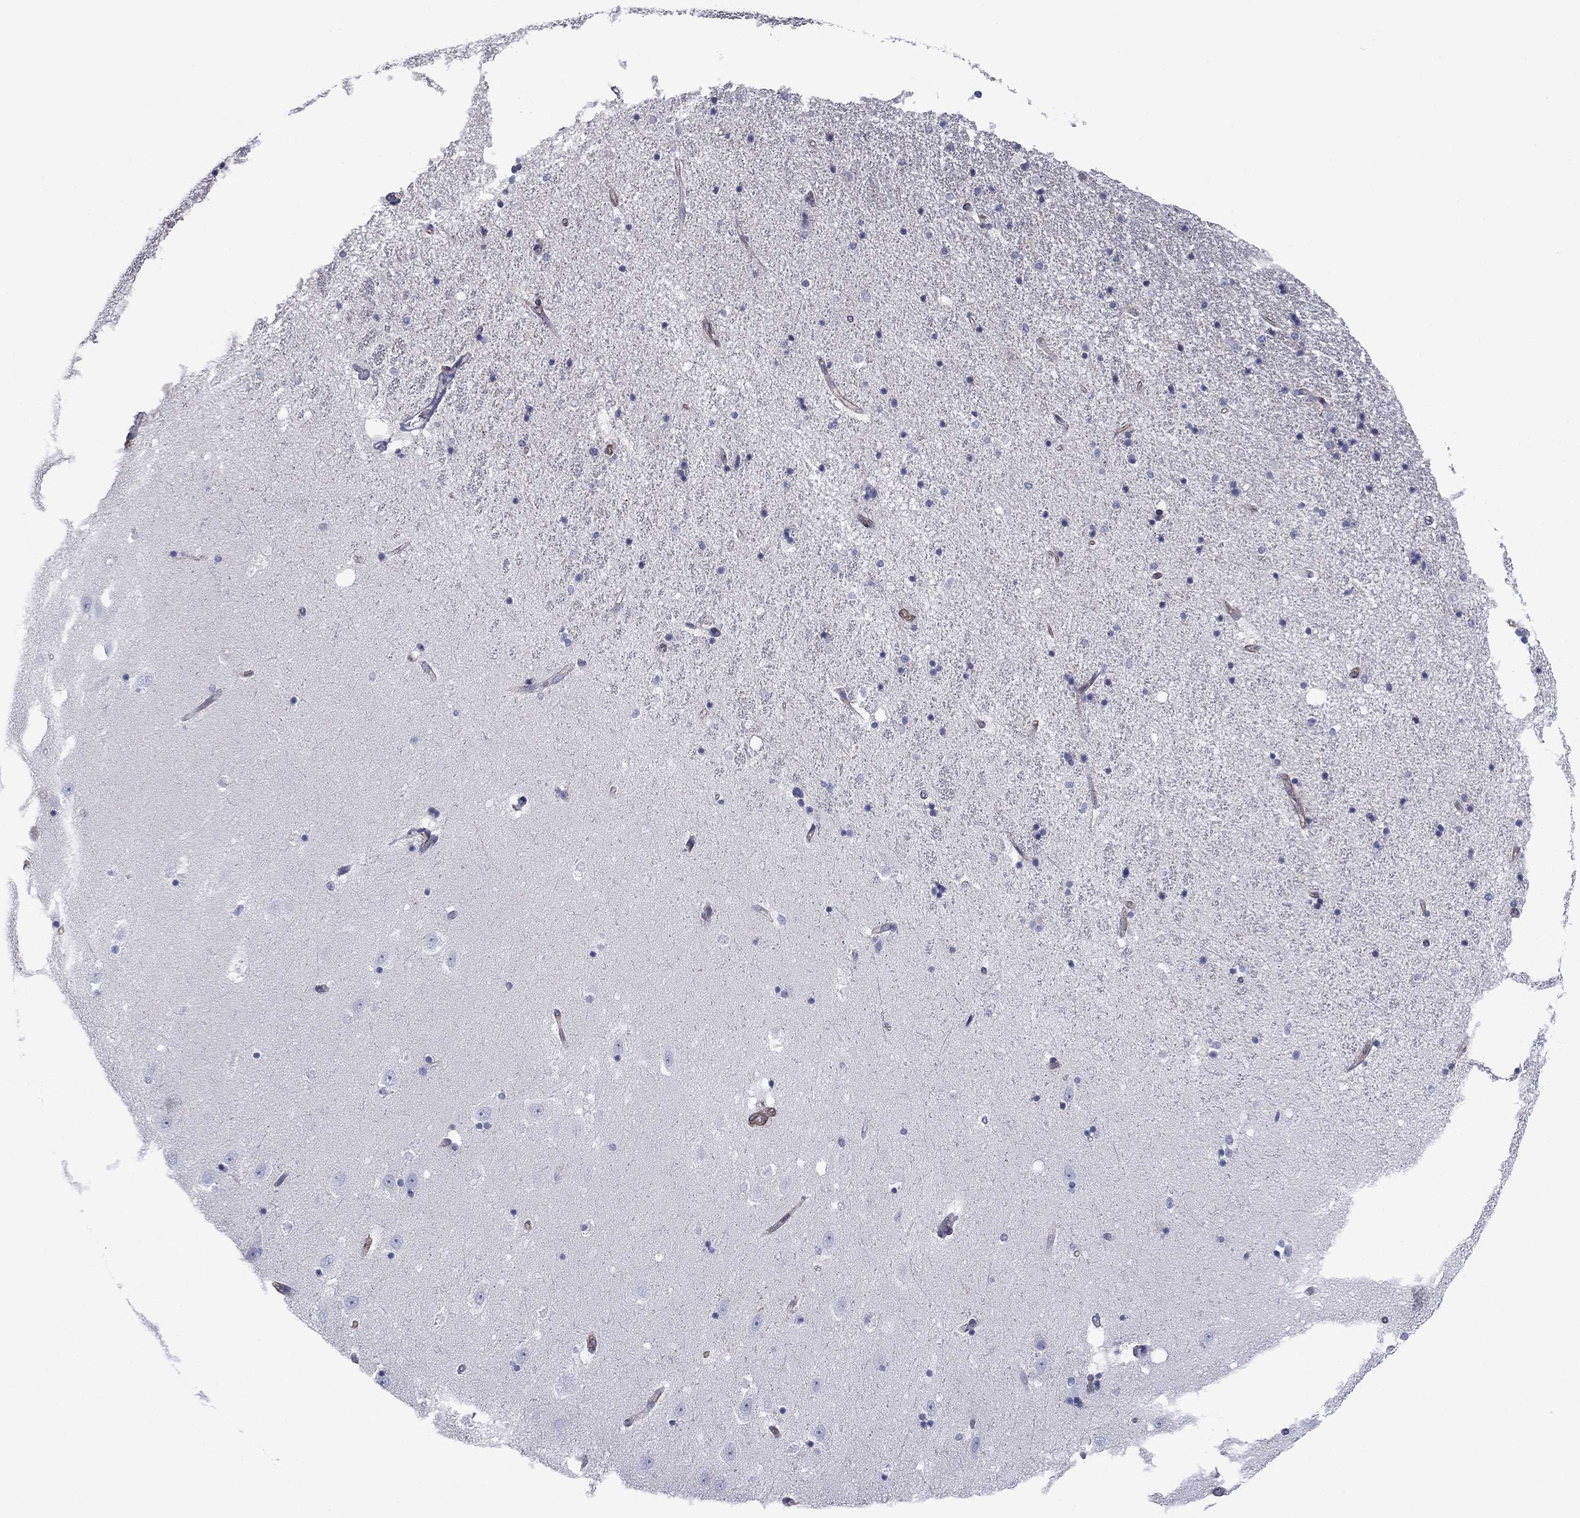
{"staining": {"intensity": "negative", "quantity": "none", "location": "none"}, "tissue": "hippocampus", "cell_type": "Glial cells", "image_type": "normal", "snomed": [{"axis": "morphology", "description": "Normal tissue, NOS"}, {"axis": "topography", "description": "Hippocampus"}], "caption": "DAB immunohistochemical staining of benign human hippocampus exhibits no significant staining in glial cells. (Stains: DAB (3,3'-diaminobenzidine) immunohistochemistry with hematoxylin counter stain, Microscopy: brightfield microscopy at high magnification).", "gene": "PSD4", "patient": {"sex": "male", "age": 49}}